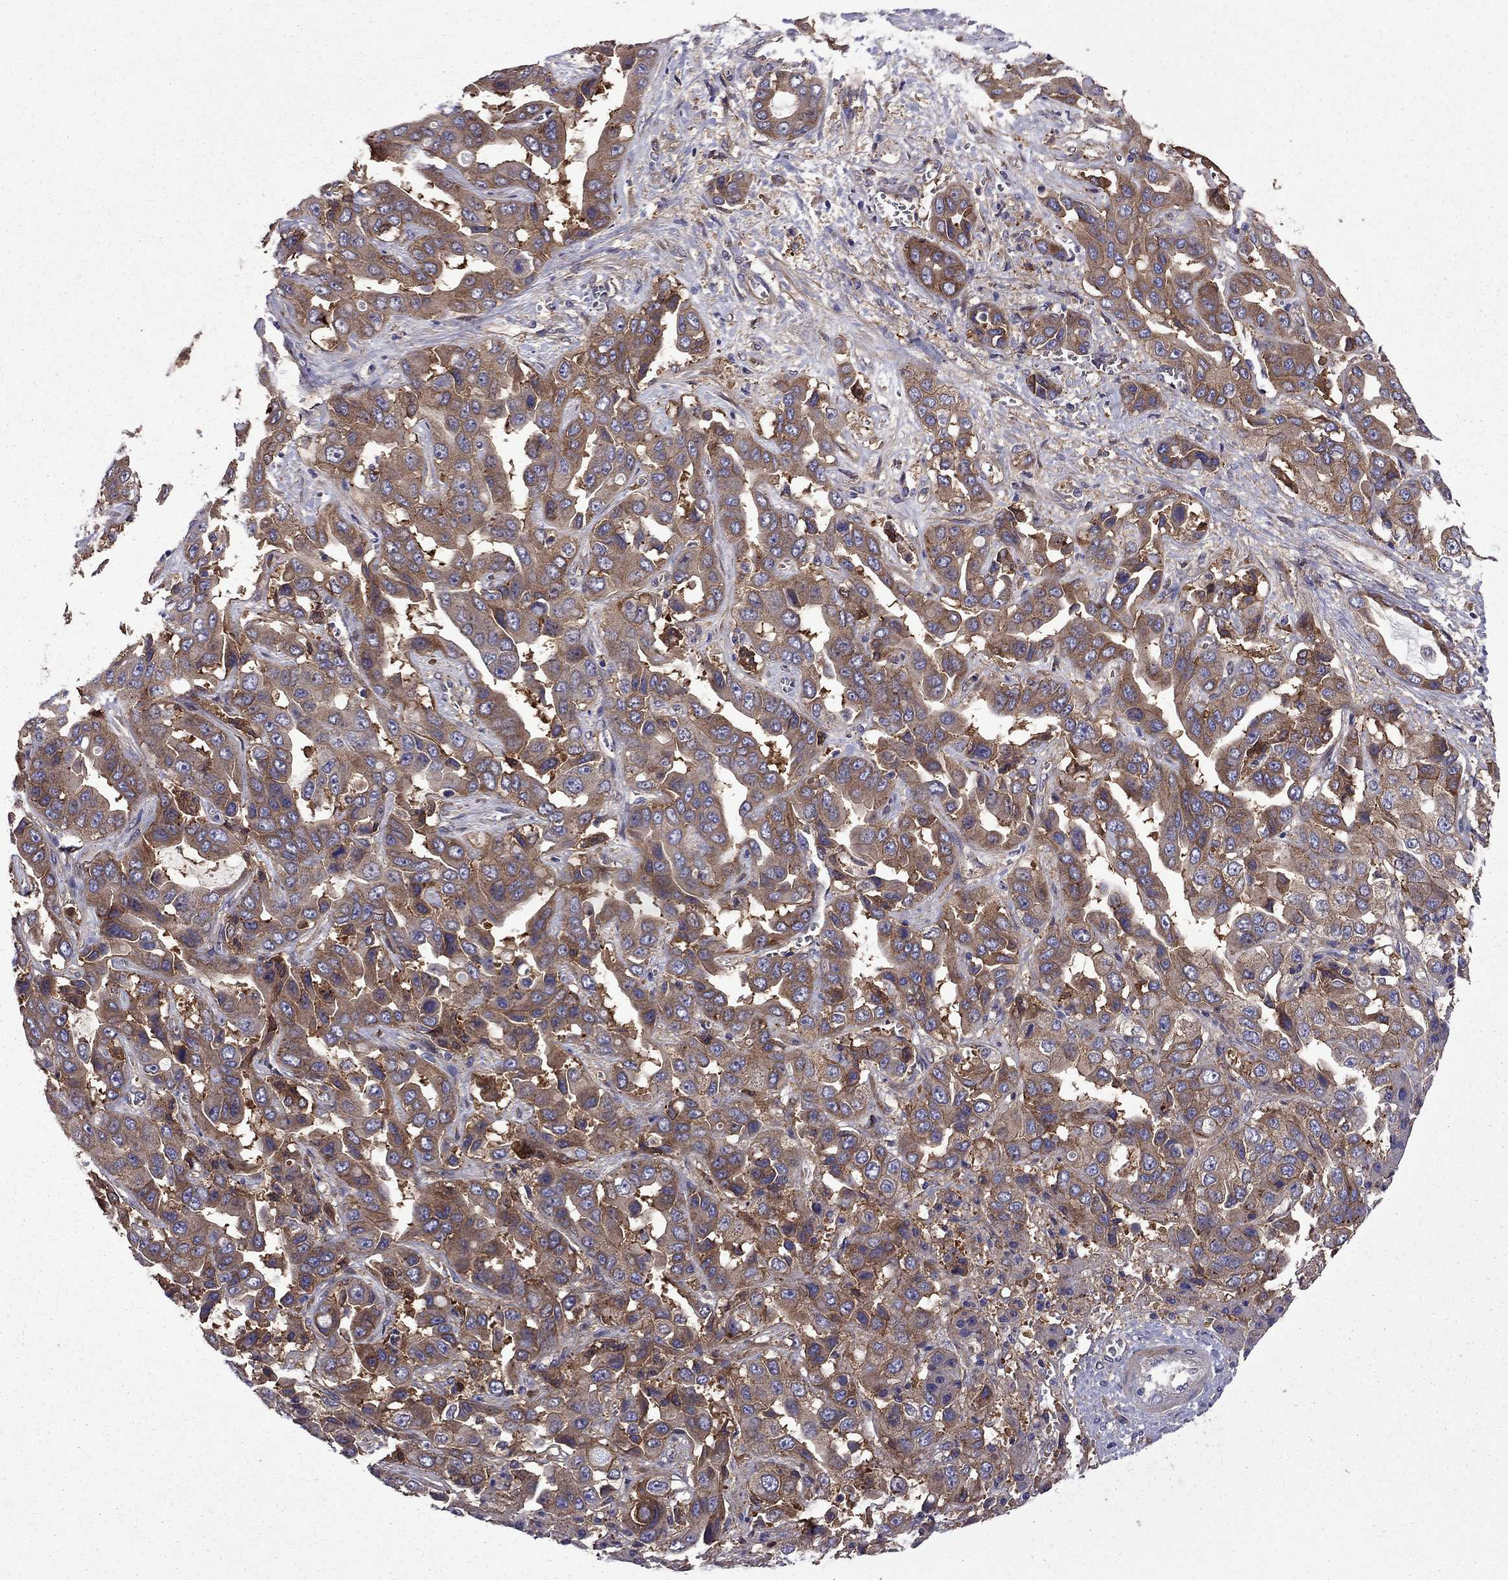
{"staining": {"intensity": "strong", "quantity": ">75%", "location": "cytoplasmic/membranous"}, "tissue": "liver cancer", "cell_type": "Tumor cells", "image_type": "cancer", "snomed": [{"axis": "morphology", "description": "Cholangiocarcinoma"}, {"axis": "topography", "description": "Liver"}], "caption": "Human liver cholangiocarcinoma stained for a protein (brown) exhibits strong cytoplasmic/membranous positive positivity in about >75% of tumor cells.", "gene": "ITGB1", "patient": {"sex": "female", "age": 52}}